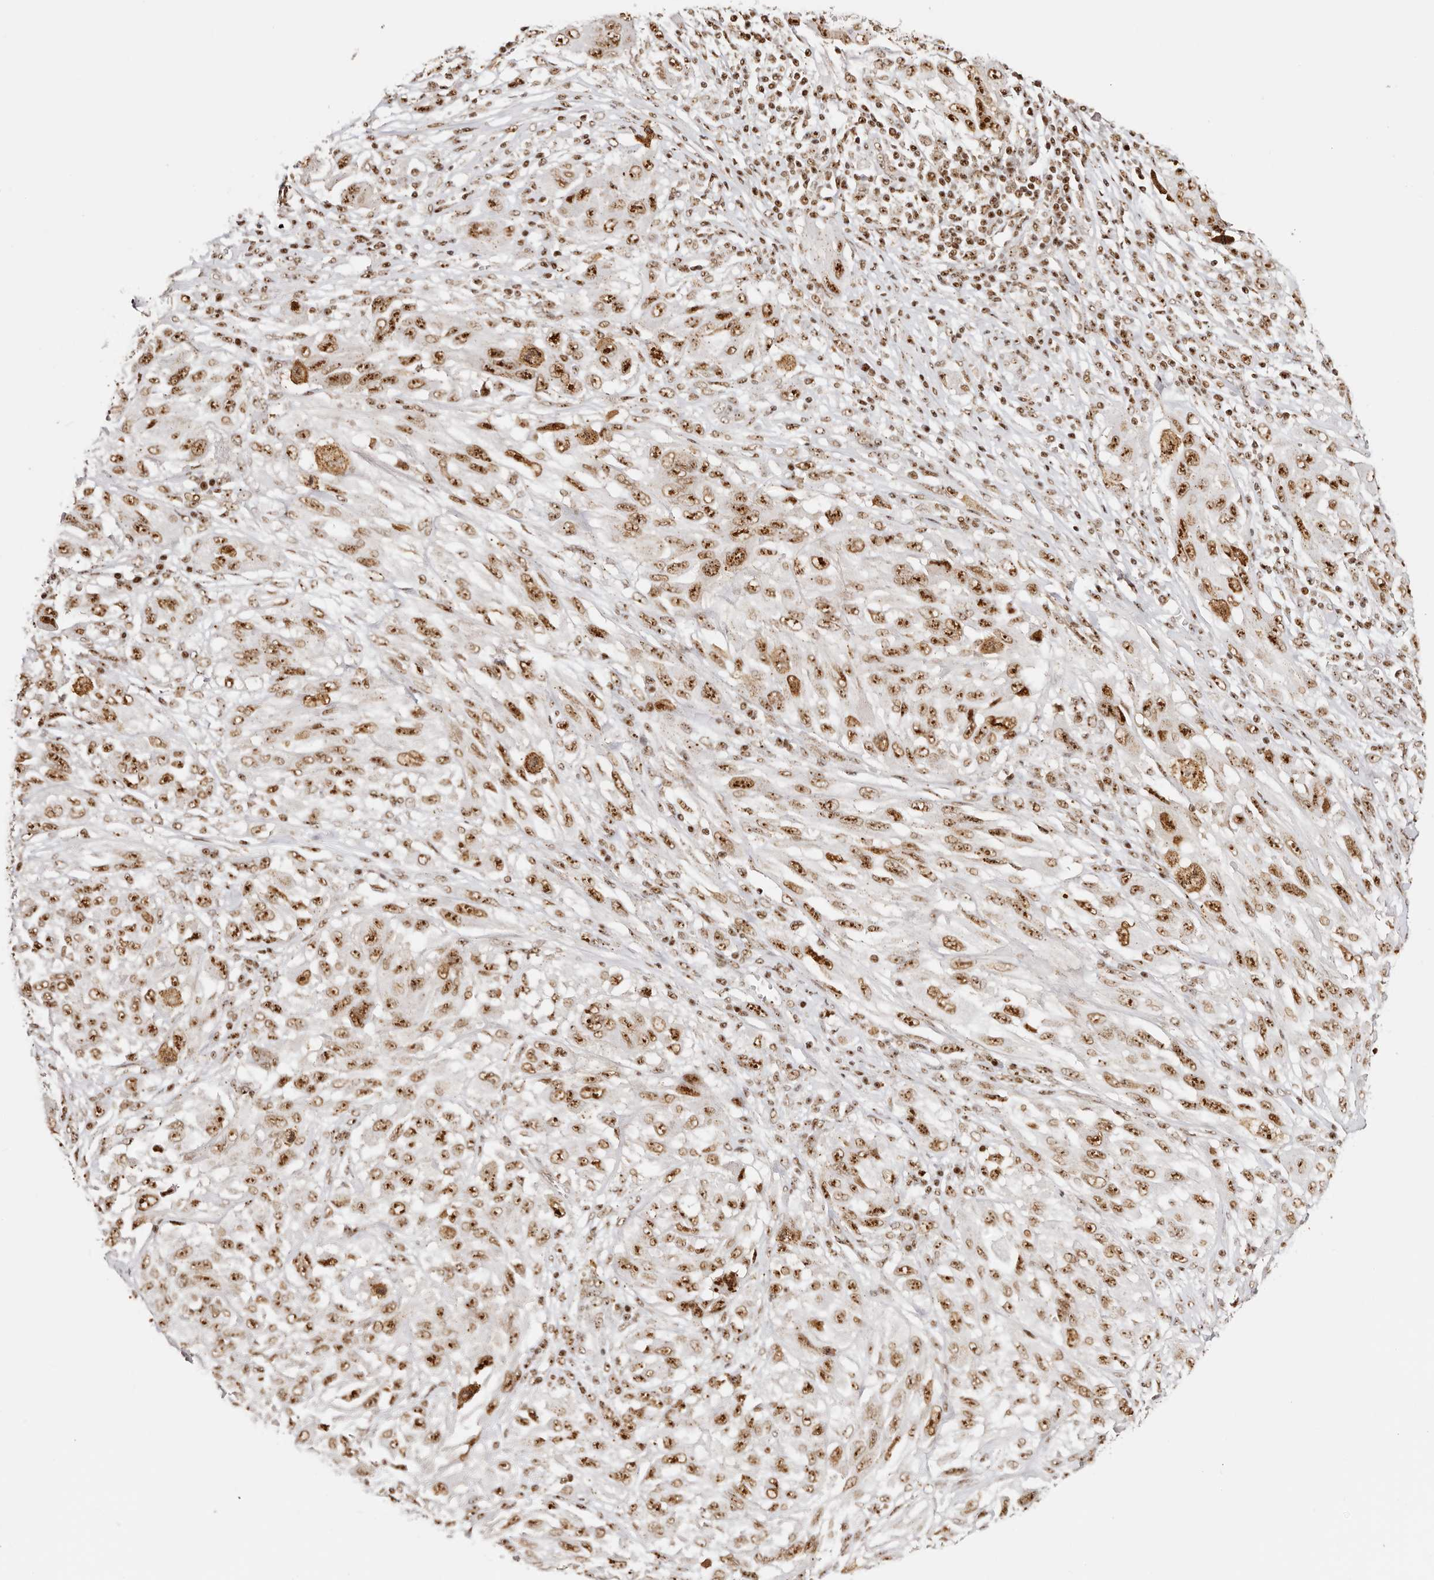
{"staining": {"intensity": "strong", "quantity": ">75%", "location": "nuclear"}, "tissue": "melanoma", "cell_type": "Tumor cells", "image_type": "cancer", "snomed": [{"axis": "morphology", "description": "Malignant melanoma, NOS"}, {"axis": "topography", "description": "Skin"}], "caption": "Human malignant melanoma stained with a protein marker reveals strong staining in tumor cells.", "gene": "IQGAP3", "patient": {"sex": "female", "age": 91}}